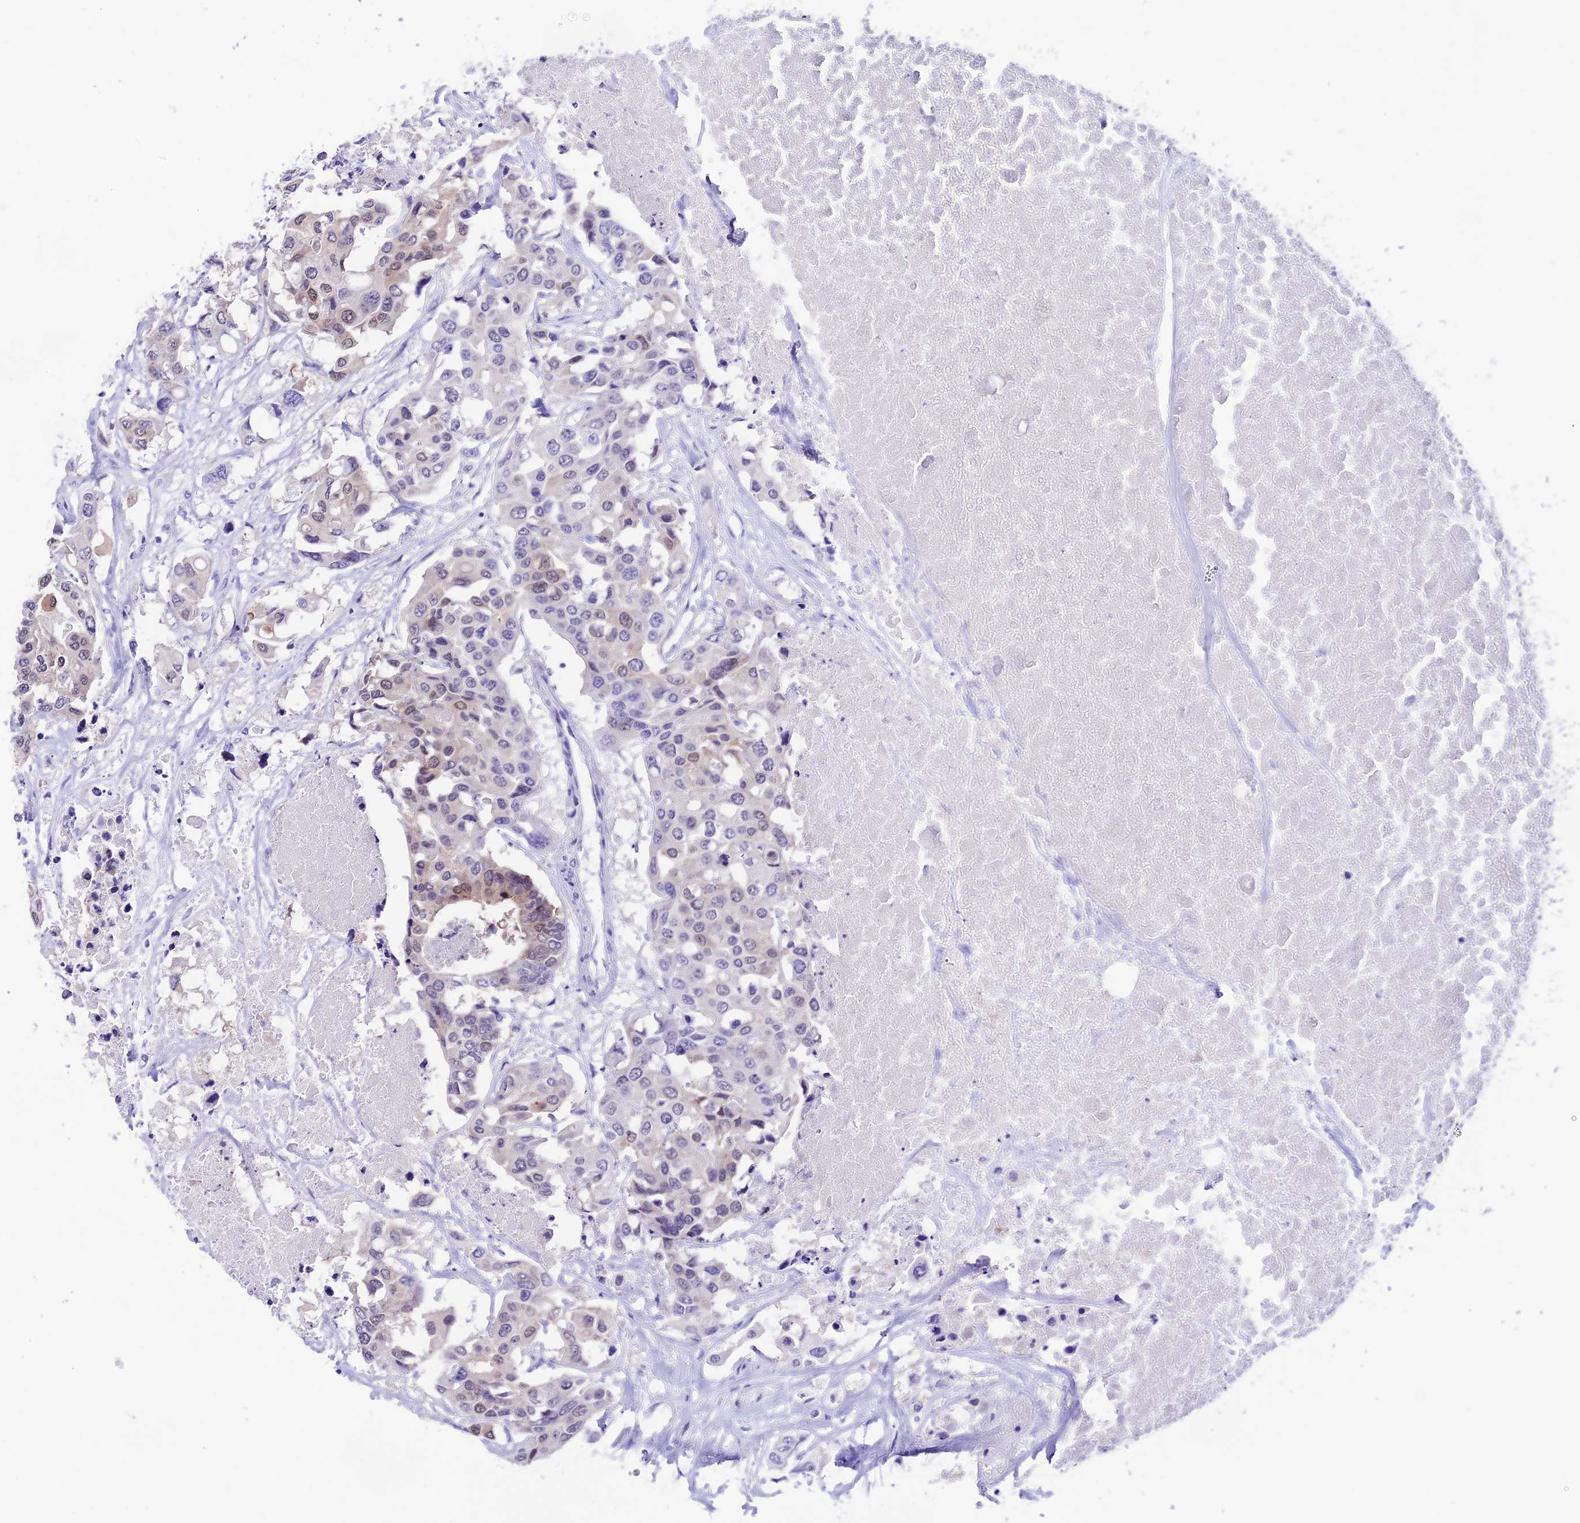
{"staining": {"intensity": "weak", "quantity": "<25%", "location": "nuclear"}, "tissue": "colorectal cancer", "cell_type": "Tumor cells", "image_type": "cancer", "snomed": [{"axis": "morphology", "description": "Adenocarcinoma, NOS"}, {"axis": "topography", "description": "Colon"}], "caption": "There is no significant positivity in tumor cells of adenocarcinoma (colorectal).", "gene": "PRR15", "patient": {"sex": "male", "age": 77}}